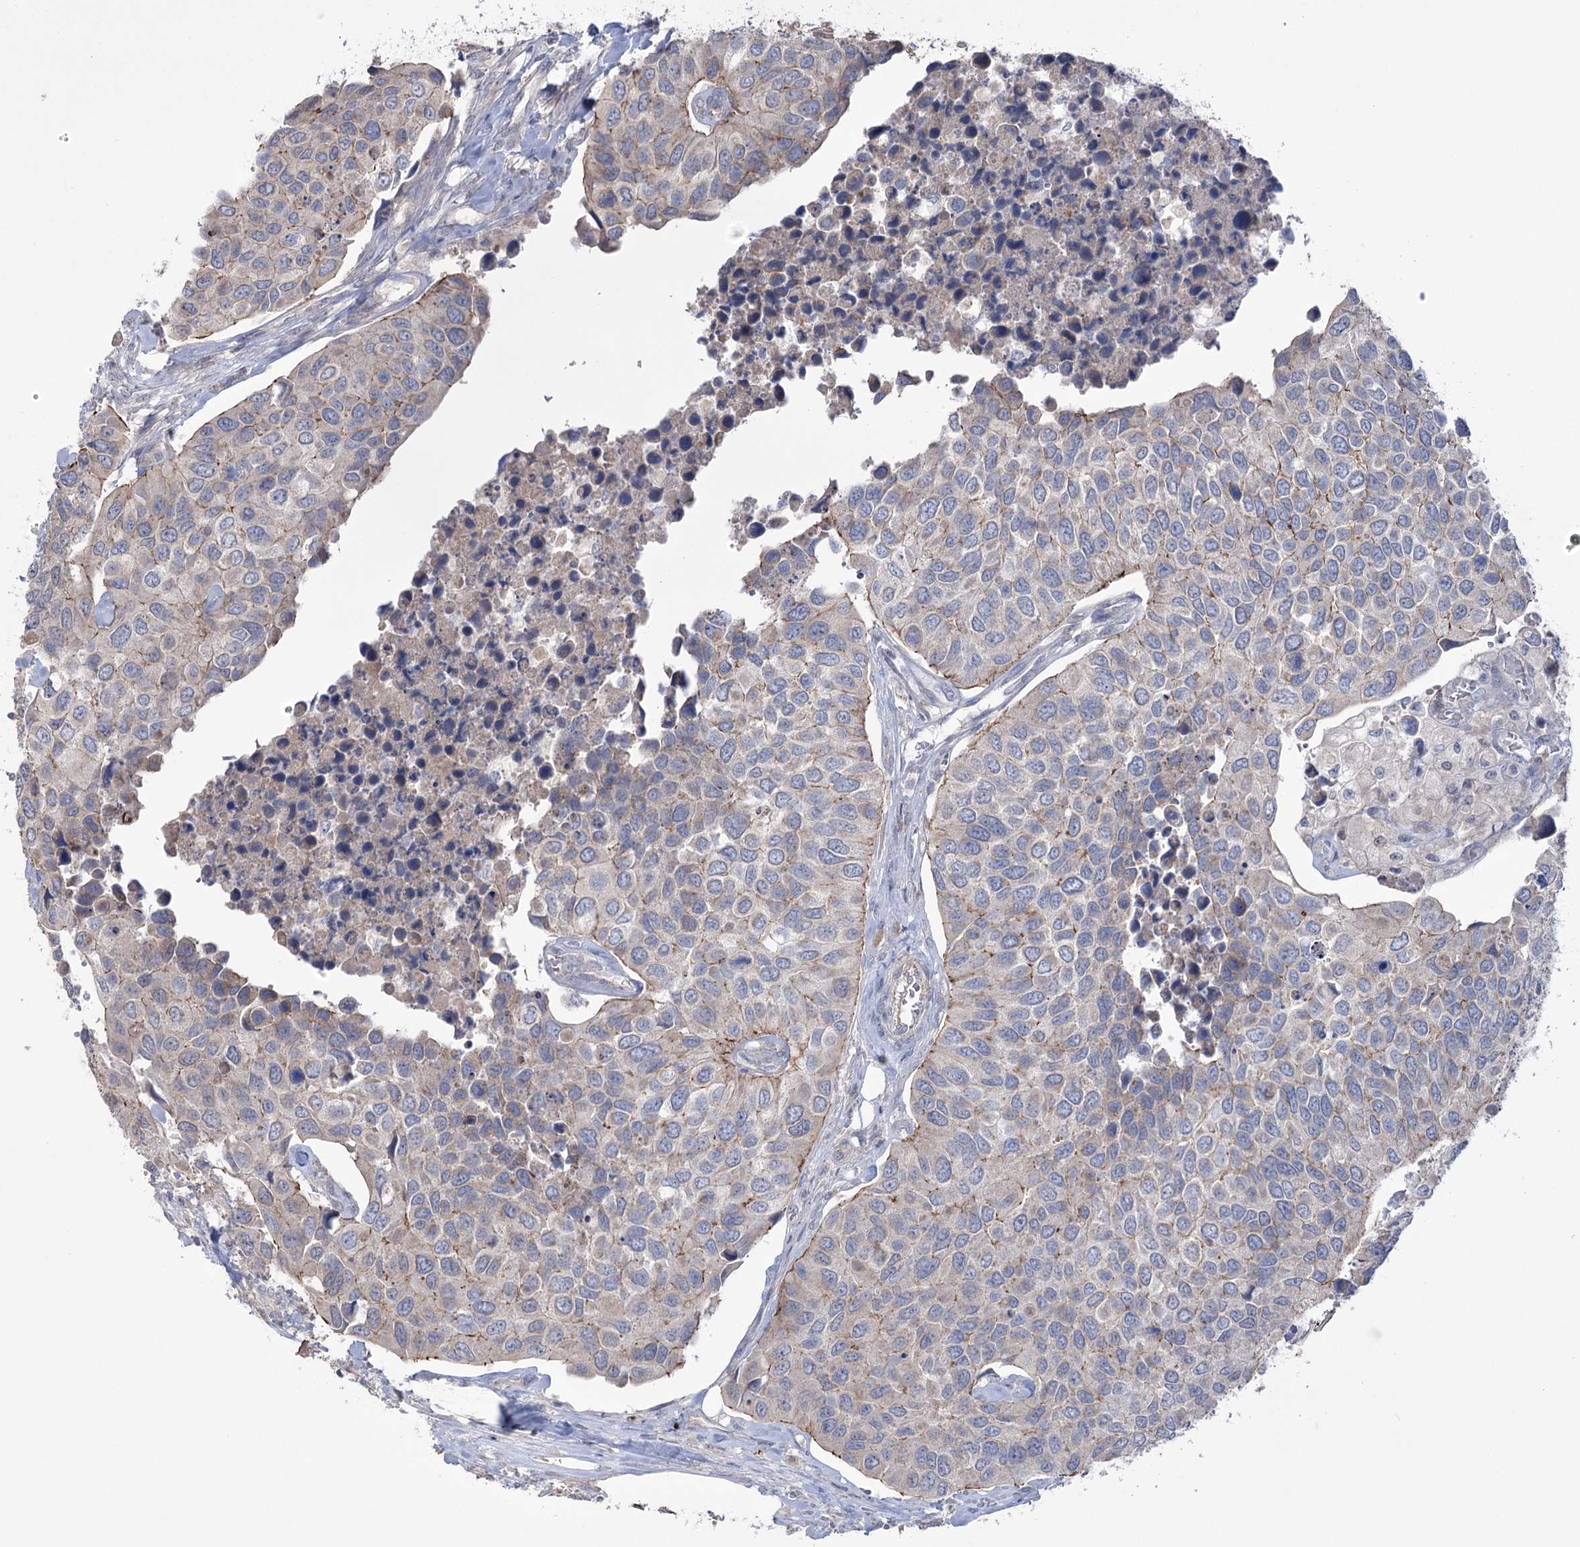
{"staining": {"intensity": "weak", "quantity": "<25%", "location": "cytoplasmic/membranous"}, "tissue": "urothelial cancer", "cell_type": "Tumor cells", "image_type": "cancer", "snomed": [{"axis": "morphology", "description": "Urothelial carcinoma, High grade"}, {"axis": "topography", "description": "Urinary bladder"}], "caption": "IHC micrograph of human urothelial cancer stained for a protein (brown), which reveals no positivity in tumor cells.", "gene": "TRIM71", "patient": {"sex": "male", "age": 74}}